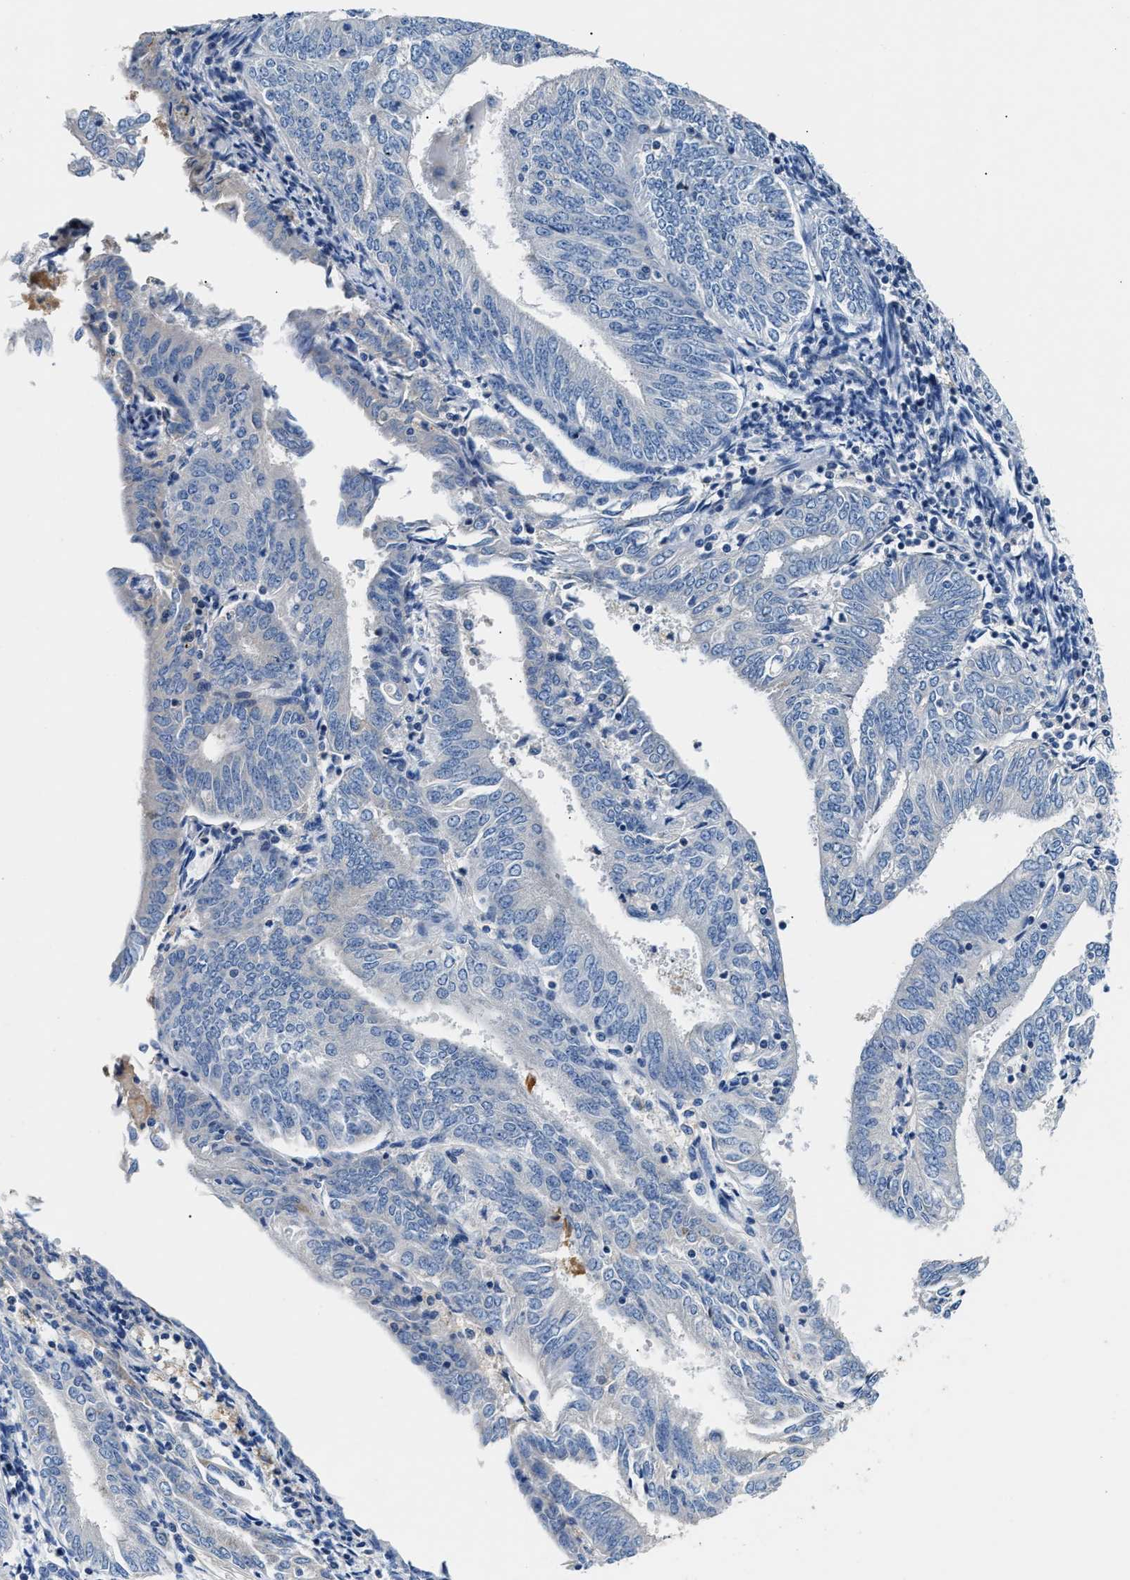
{"staining": {"intensity": "negative", "quantity": "none", "location": "none"}, "tissue": "endometrial cancer", "cell_type": "Tumor cells", "image_type": "cancer", "snomed": [{"axis": "morphology", "description": "Adenocarcinoma, NOS"}, {"axis": "topography", "description": "Endometrium"}], "caption": "This is an IHC photomicrograph of adenocarcinoma (endometrial). There is no expression in tumor cells.", "gene": "TUT7", "patient": {"sex": "female", "age": 58}}